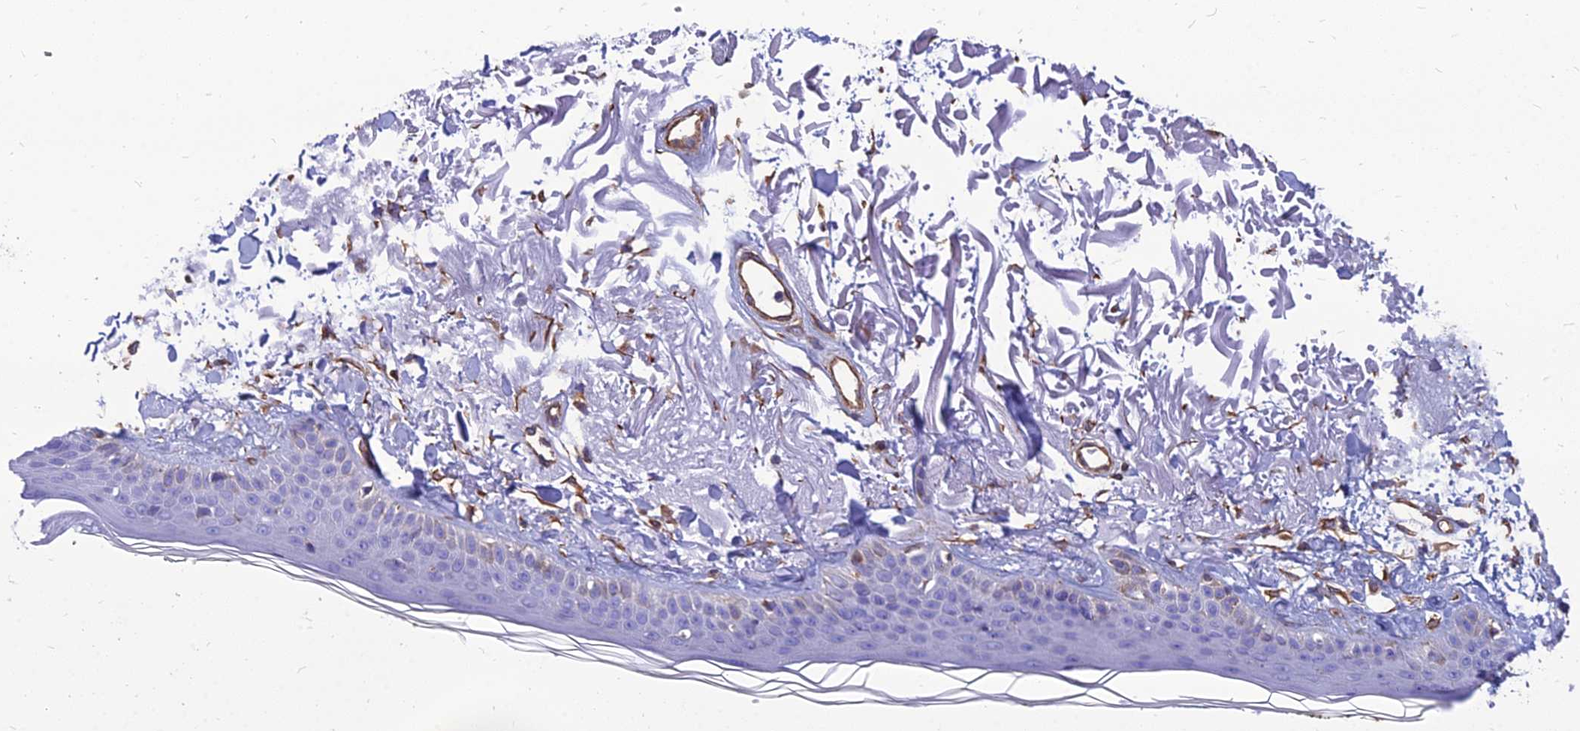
{"staining": {"intensity": "moderate", "quantity": "25%-75%", "location": "cytoplasmic/membranous"}, "tissue": "skin", "cell_type": "Fibroblasts", "image_type": "normal", "snomed": [{"axis": "morphology", "description": "Normal tissue, NOS"}, {"axis": "topography", "description": "Skin"}, {"axis": "topography", "description": "Skeletal muscle"}], "caption": "Moderate cytoplasmic/membranous staining for a protein is identified in about 25%-75% of fibroblasts of benign skin using immunohistochemistry (IHC).", "gene": "PSMD11", "patient": {"sex": "male", "age": 83}}